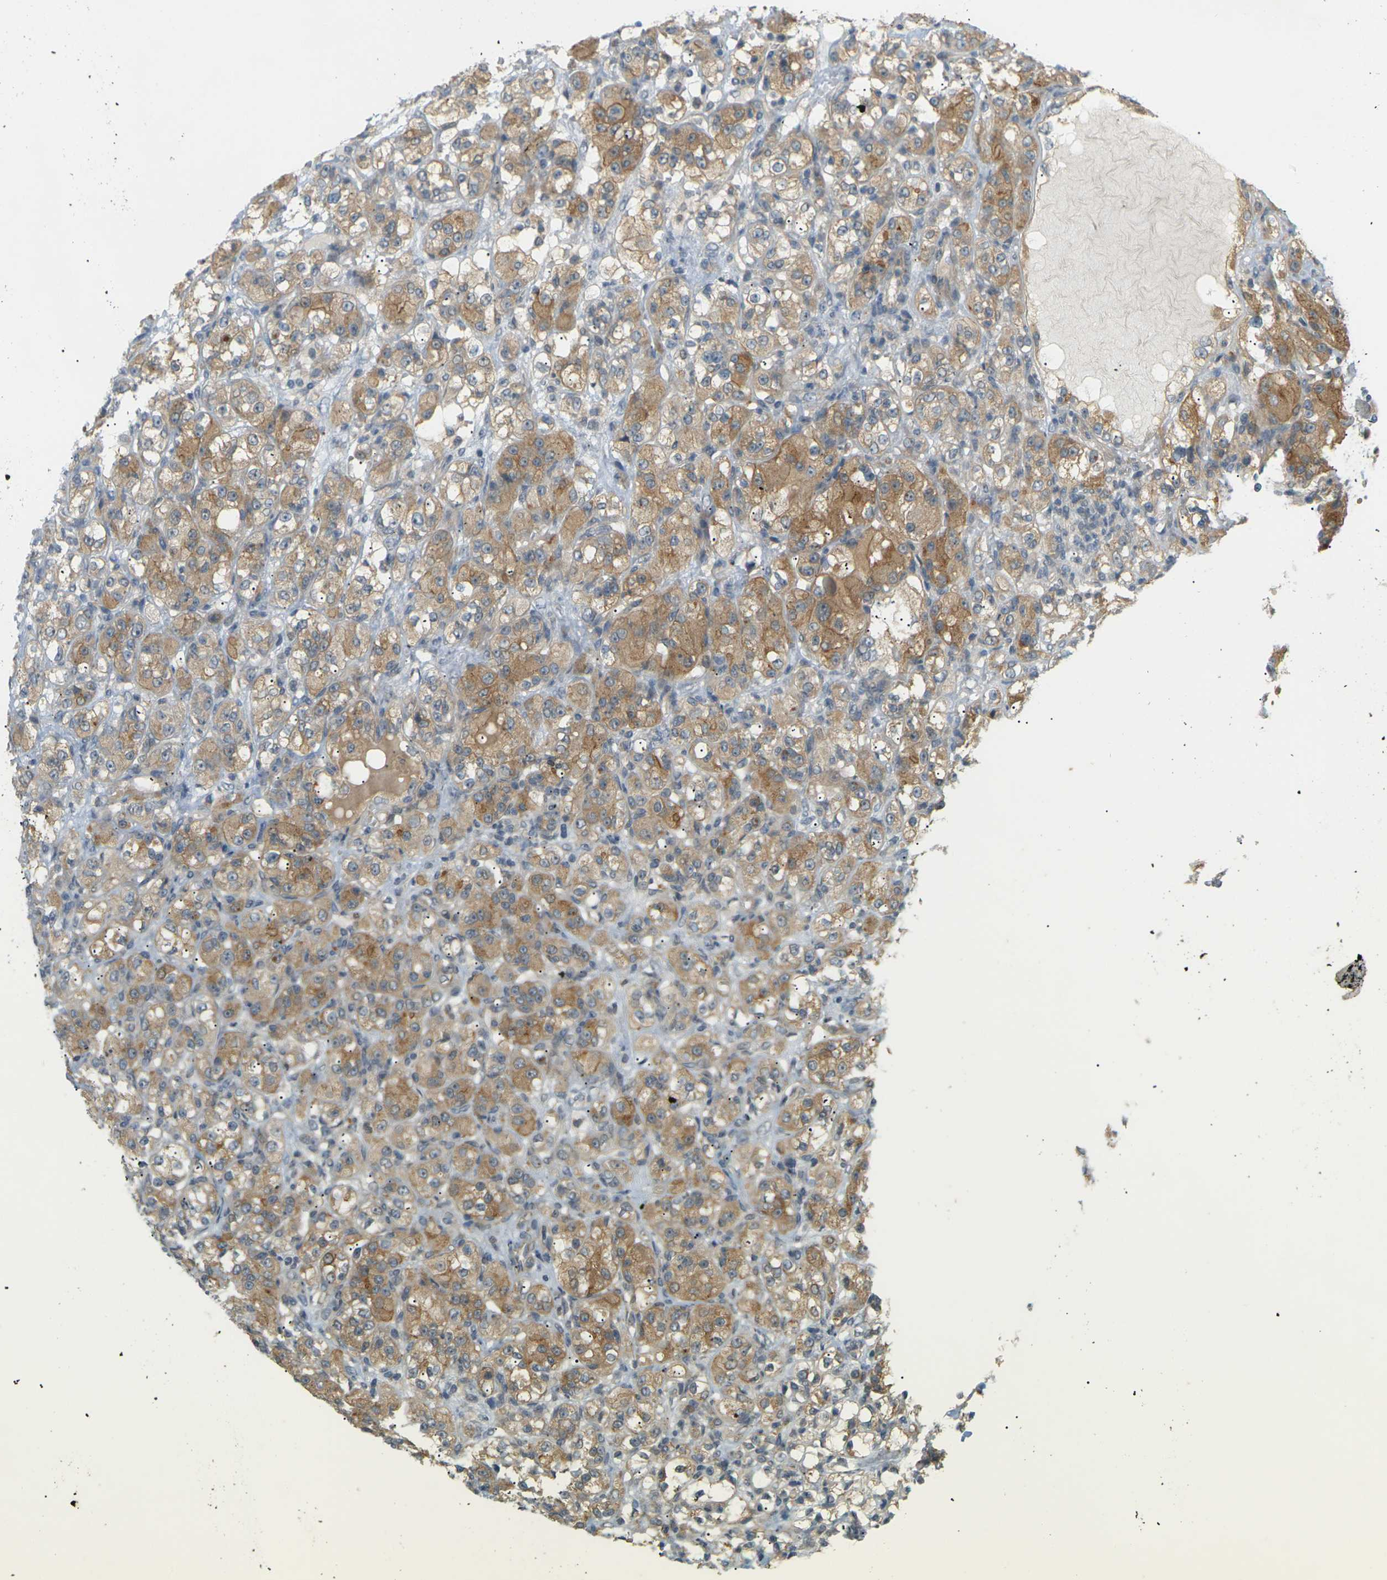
{"staining": {"intensity": "moderate", "quantity": ">75%", "location": "cytoplasmic/membranous"}, "tissue": "renal cancer", "cell_type": "Tumor cells", "image_type": "cancer", "snomed": [{"axis": "morphology", "description": "Normal tissue, NOS"}, {"axis": "morphology", "description": "Adenocarcinoma, NOS"}, {"axis": "topography", "description": "Kidney"}], "caption": "This micrograph displays immunohistochemistry staining of human renal cancer (adenocarcinoma), with medium moderate cytoplasmic/membranous expression in about >75% of tumor cells.", "gene": "SOCS6", "patient": {"sex": "male", "age": 61}}